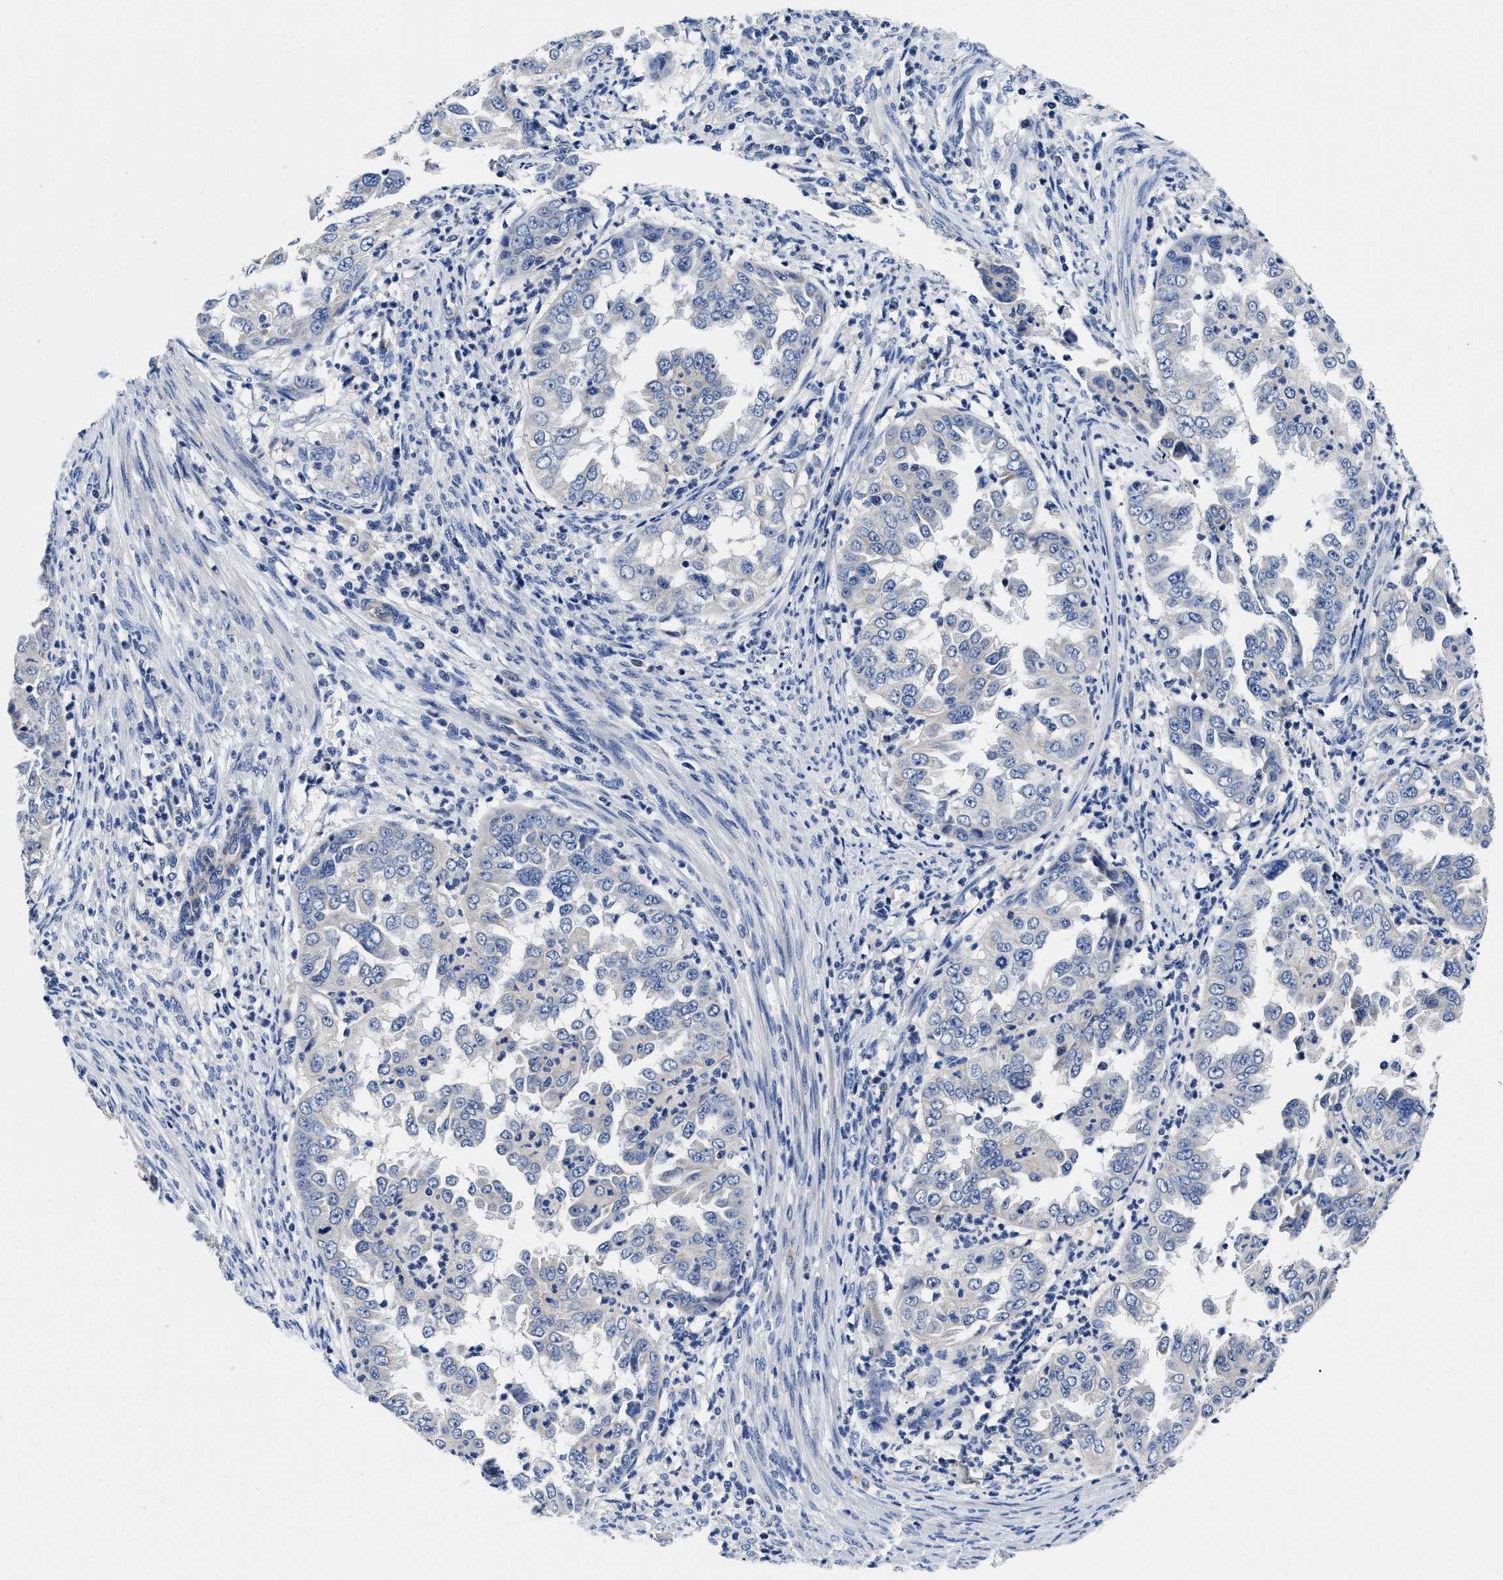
{"staining": {"intensity": "negative", "quantity": "none", "location": "none"}, "tissue": "endometrial cancer", "cell_type": "Tumor cells", "image_type": "cancer", "snomed": [{"axis": "morphology", "description": "Adenocarcinoma, NOS"}, {"axis": "topography", "description": "Endometrium"}], "caption": "Immunohistochemical staining of human adenocarcinoma (endometrial) exhibits no significant expression in tumor cells. (Brightfield microscopy of DAB (3,3'-diaminobenzidine) immunohistochemistry (IHC) at high magnification).", "gene": "SLC35F1", "patient": {"sex": "female", "age": 85}}